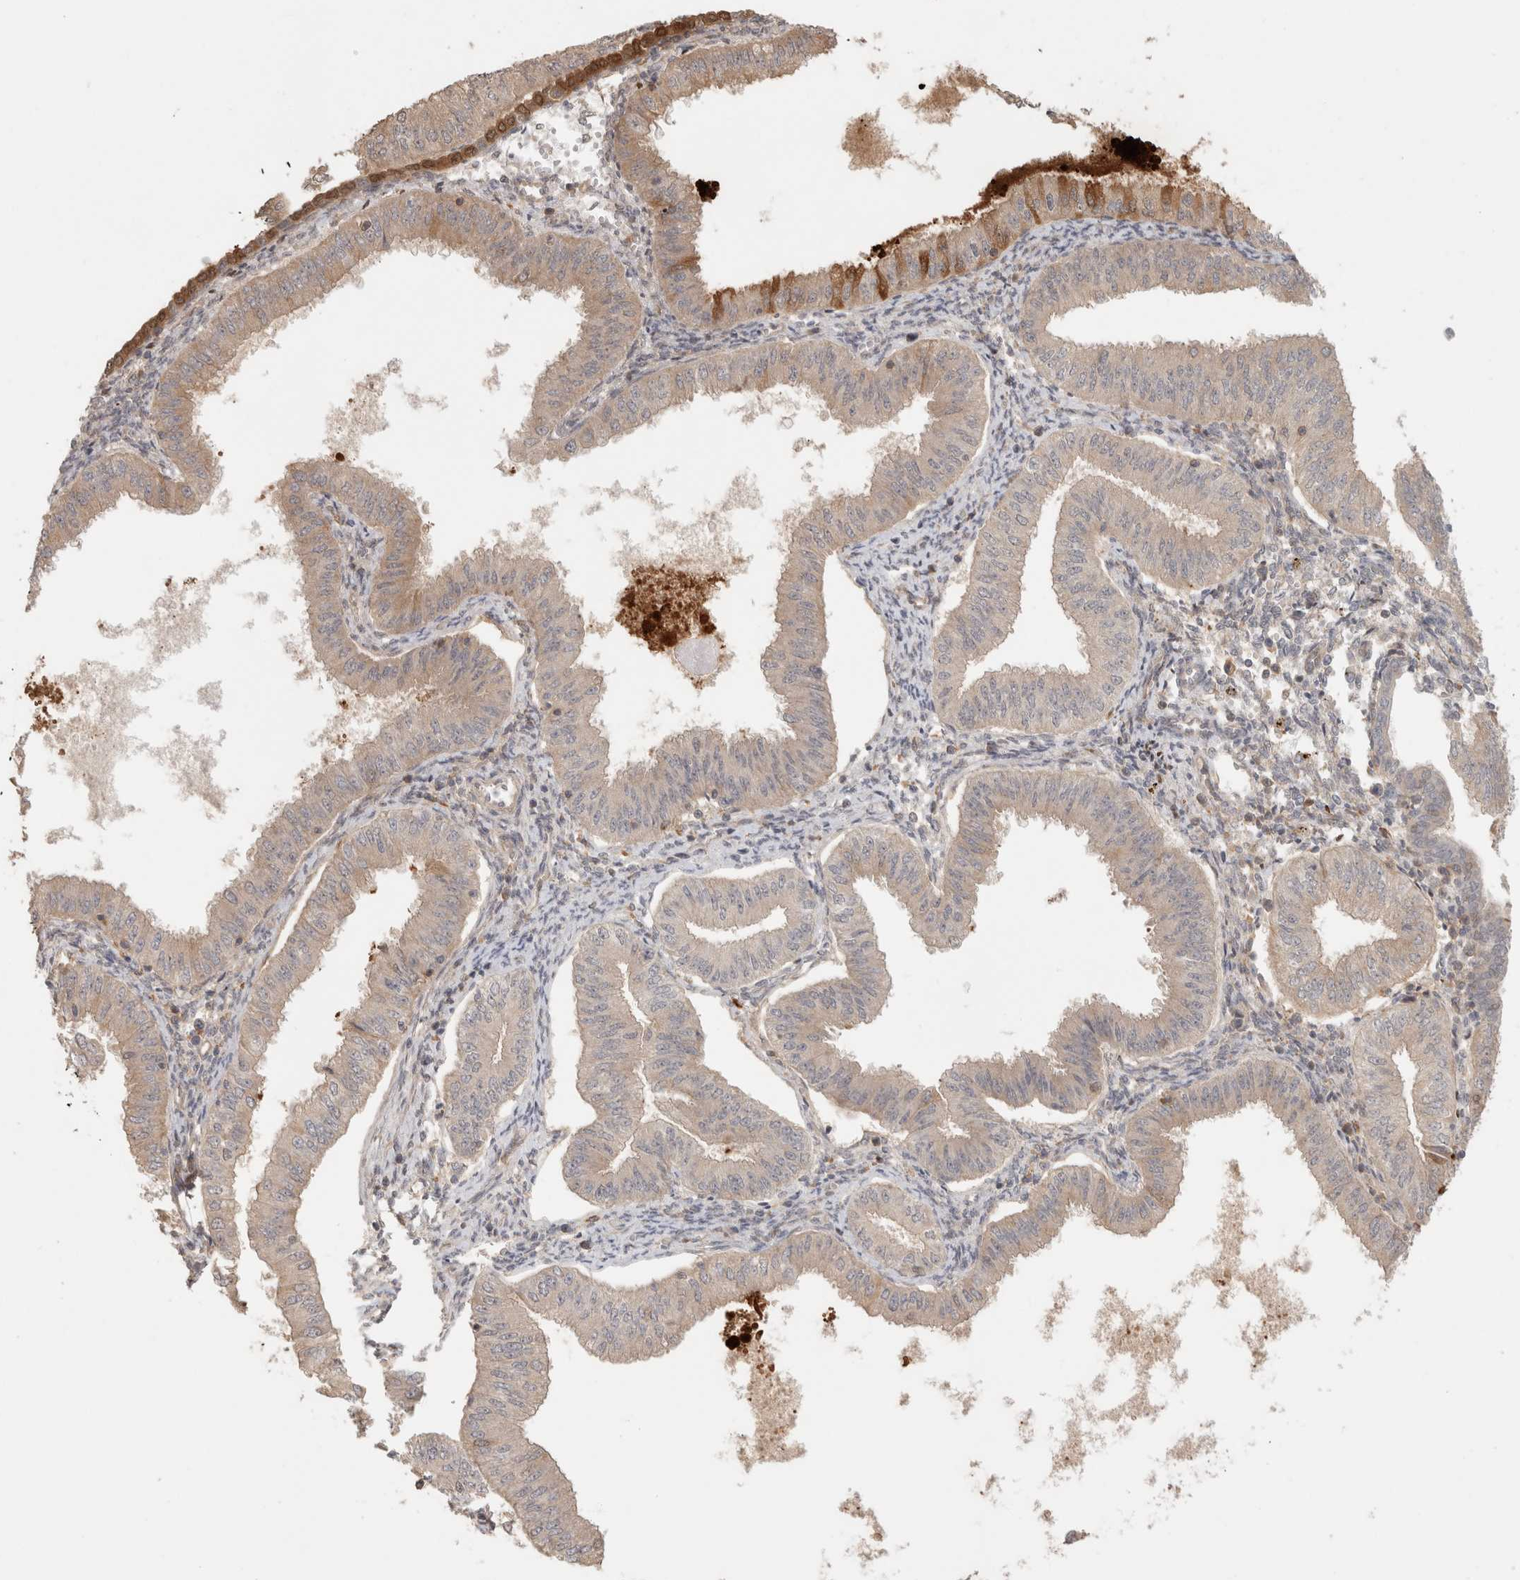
{"staining": {"intensity": "moderate", "quantity": "<25%", "location": "cytoplasmic/membranous"}, "tissue": "endometrial cancer", "cell_type": "Tumor cells", "image_type": "cancer", "snomed": [{"axis": "morphology", "description": "Normal tissue, NOS"}, {"axis": "morphology", "description": "Adenocarcinoma, NOS"}, {"axis": "topography", "description": "Endometrium"}], "caption": "Human endometrial cancer stained with a protein marker demonstrates moderate staining in tumor cells.", "gene": "HSPG2", "patient": {"sex": "female", "age": 53}}